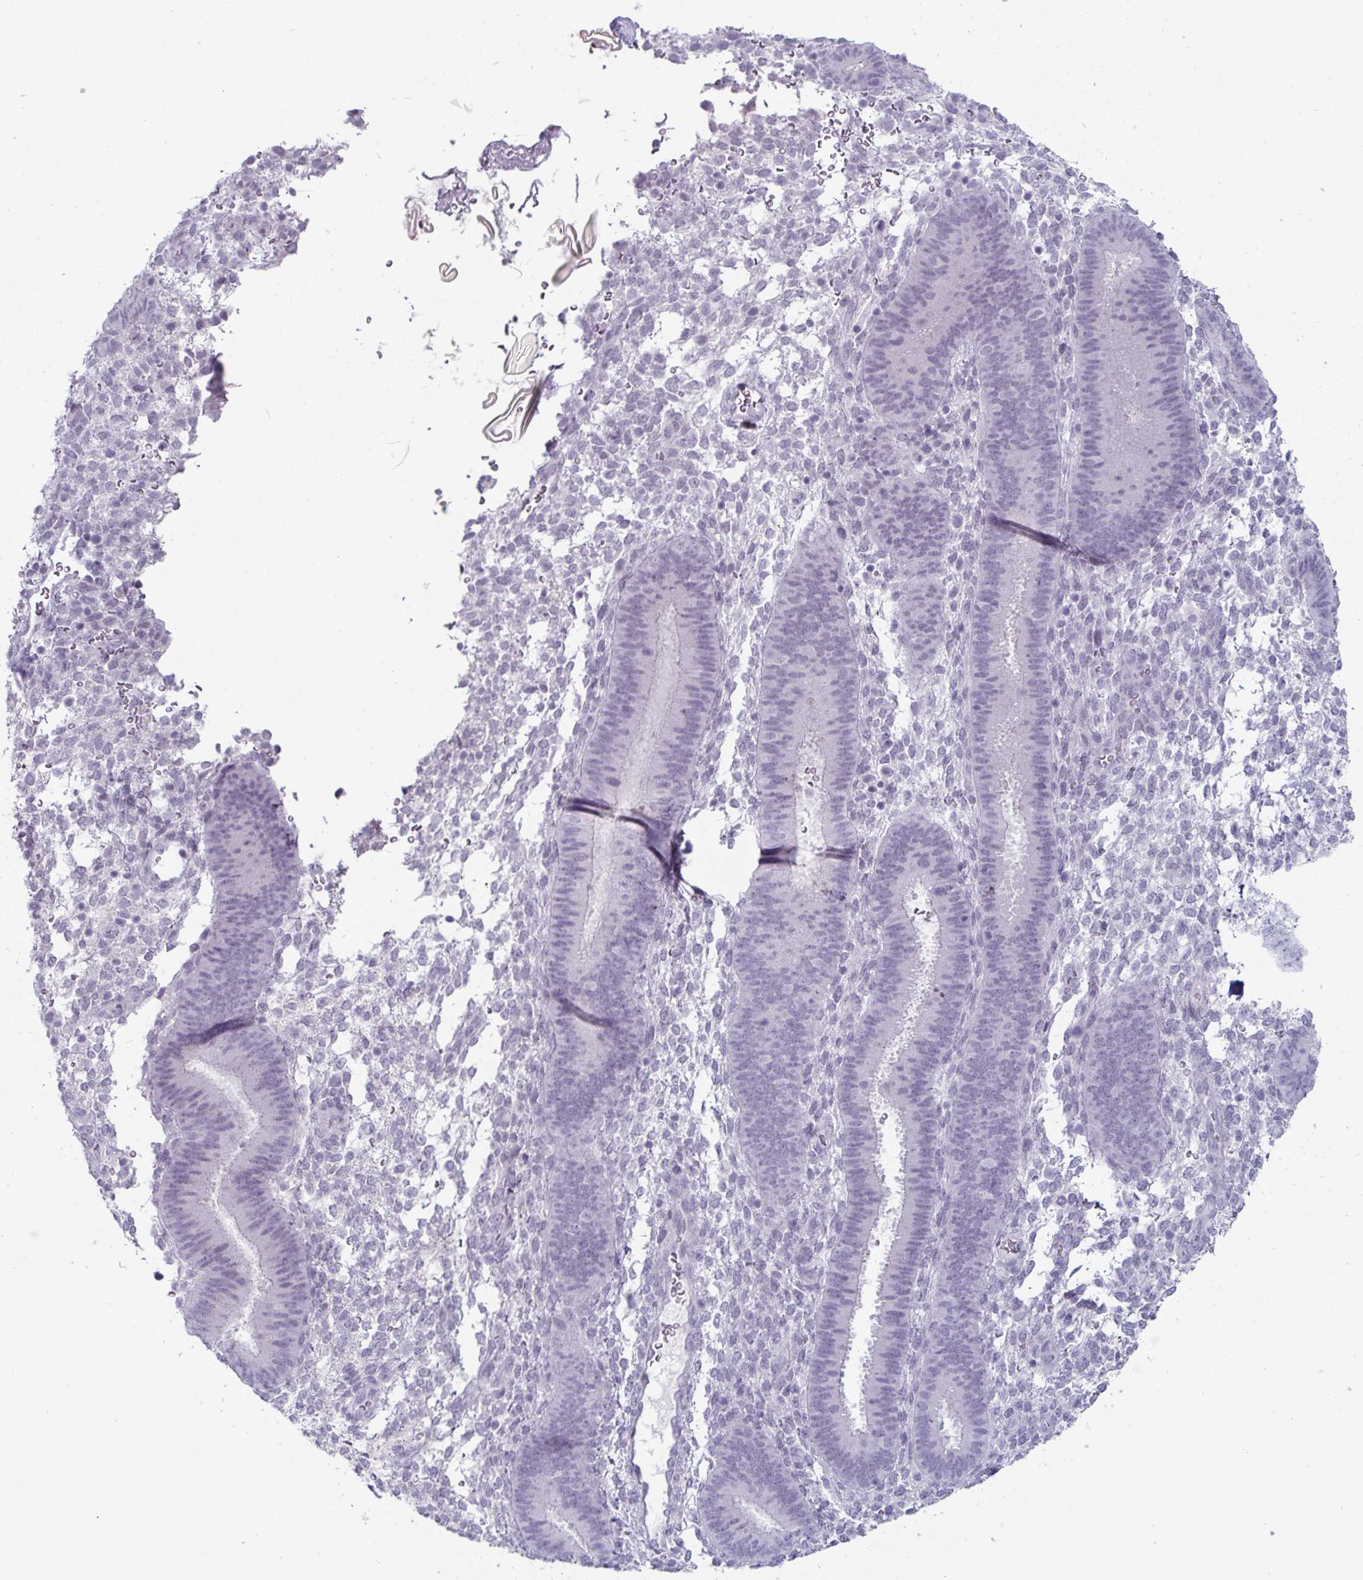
{"staining": {"intensity": "negative", "quantity": "none", "location": "none"}, "tissue": "endometrium", "cell_type": "Cells in endometrial stroma", "image_type": "normal", "snomed": [{"axis": "morphology", "description": "Normal tissue, NOS"}, {"axis": "topography", "description": "Endometrium"}], "caption": "Cells in endometrial stroma show no significant protein staining in normal endometrium.", "gene": "VSIG10L", "patient": {"sex": "female", "age": 39}}